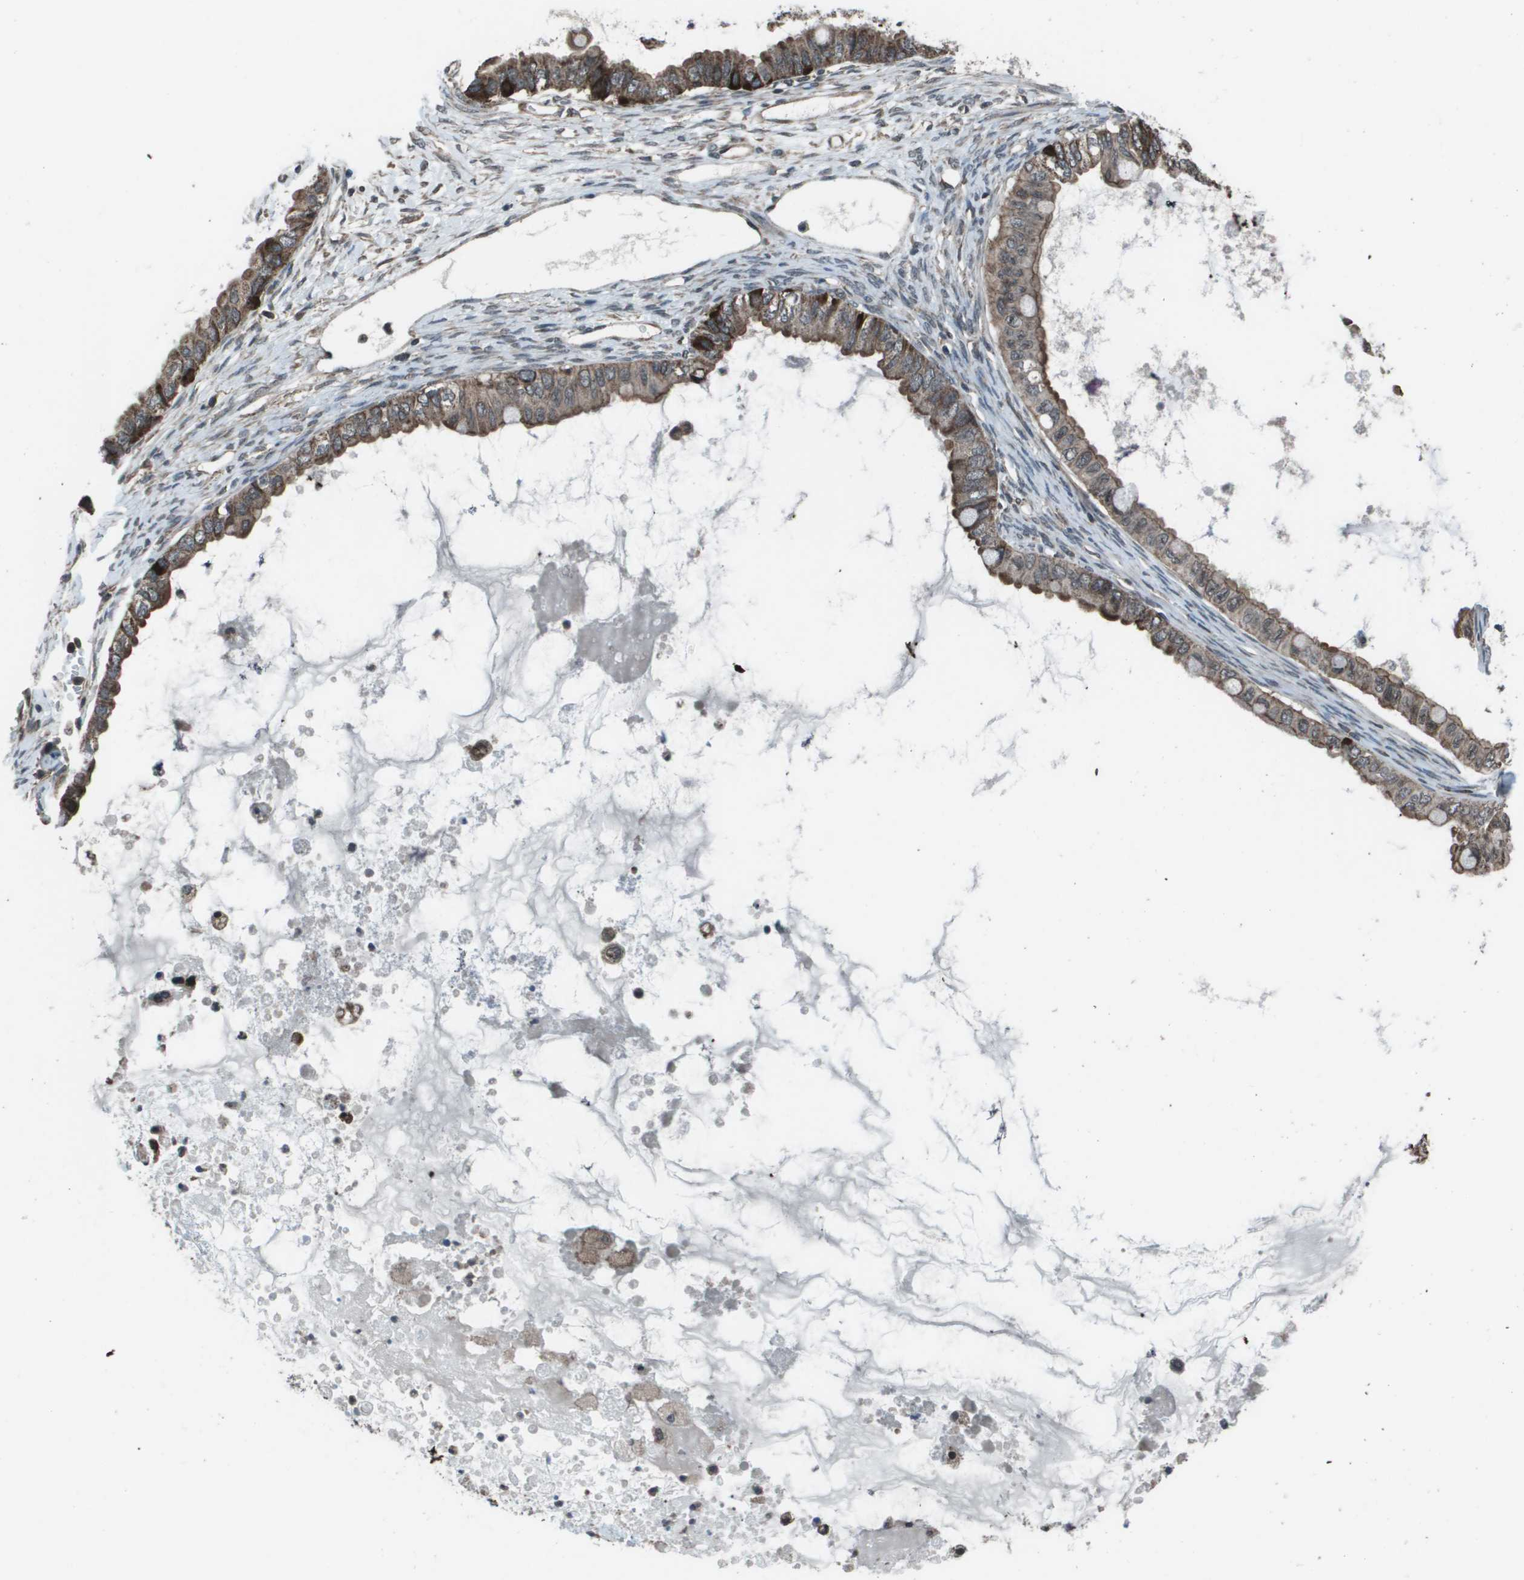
{"staining": {"intensity": "moderate", "quantity": ">75%", "location": "cytoplasmic/membranous"}, "tissue": "ovarian cancer", "cell_type": "Tumor cells", "image_type": "cancer", "snomed": [{"axis": "morphology", "description": "Cystadenocarcinoma, mucinous, NOS"}, {"axis": "topography", "description": "Ovary"}], "caption": "Tumor cells demonstrate medium levels of moderate cytoplasmic/membranous positivity in approximately >75% of cells in ovarian cancer (mucinous cystadenocarcinoma).", "gene": "PPFIA1", "patient": {"sex": "female", "age": 80}}